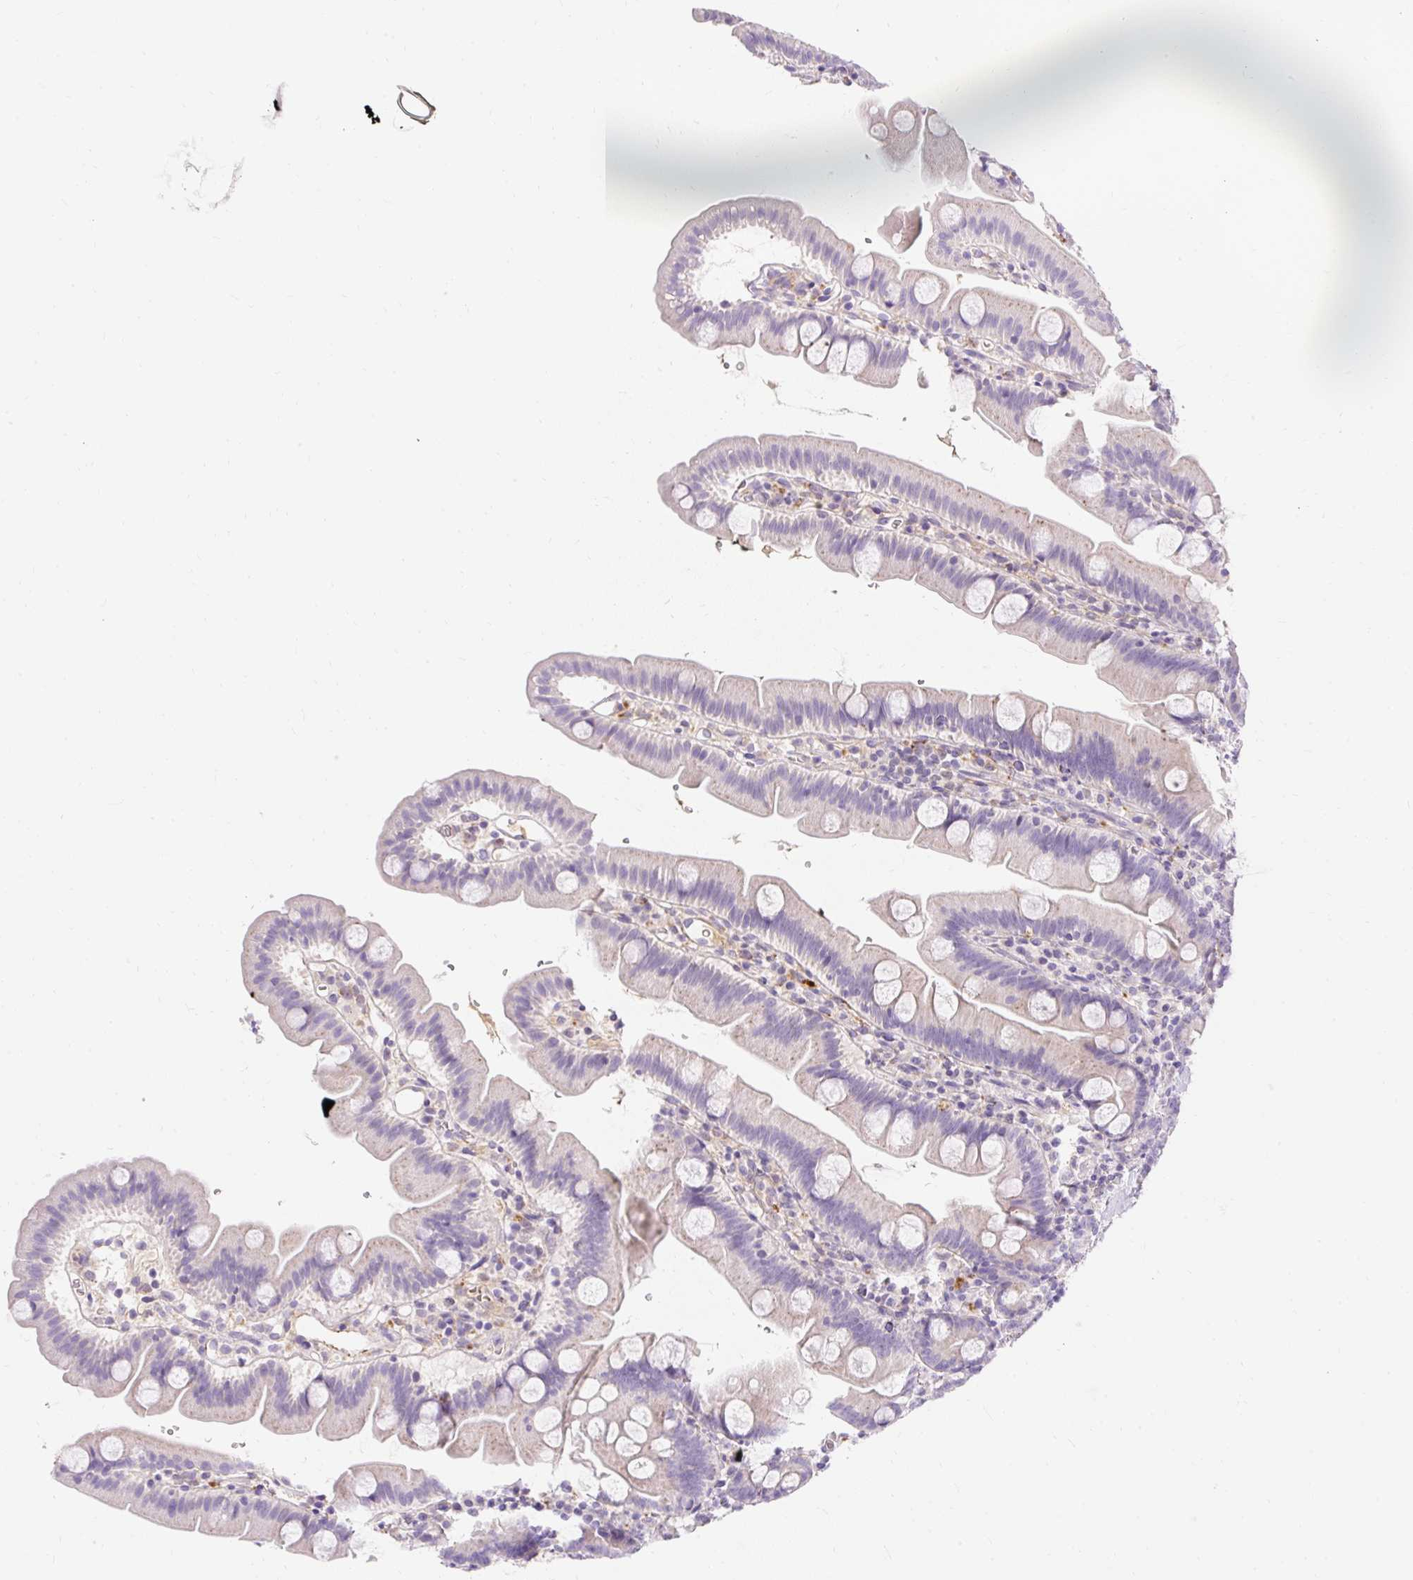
{"staining": {"intensity": "weak", "quantity": "<25%", "location": "cytoplasmic/membranous"}, "tissue": "small intestine", "cell_type": "Glandular cells", "image_type": "normal", "snomed": [{"axis": "morphology", "description": "Normal tissue, NOS"}, {"axis": "topography", "description": "Small intestine"}], "caption": "Immunohistochemistry (IHC) image of unremarkable small intestine: small intestine stained with DAB shows no significant protein positivity in glandular cells. The staining is performed using DAB (3,3'-diaminobenzidine) brown chromogen with nuclei counter-stained in using hematoxylin.", "gene": "TMEM150C", "patient": {"sex": "female", "age": 68}}